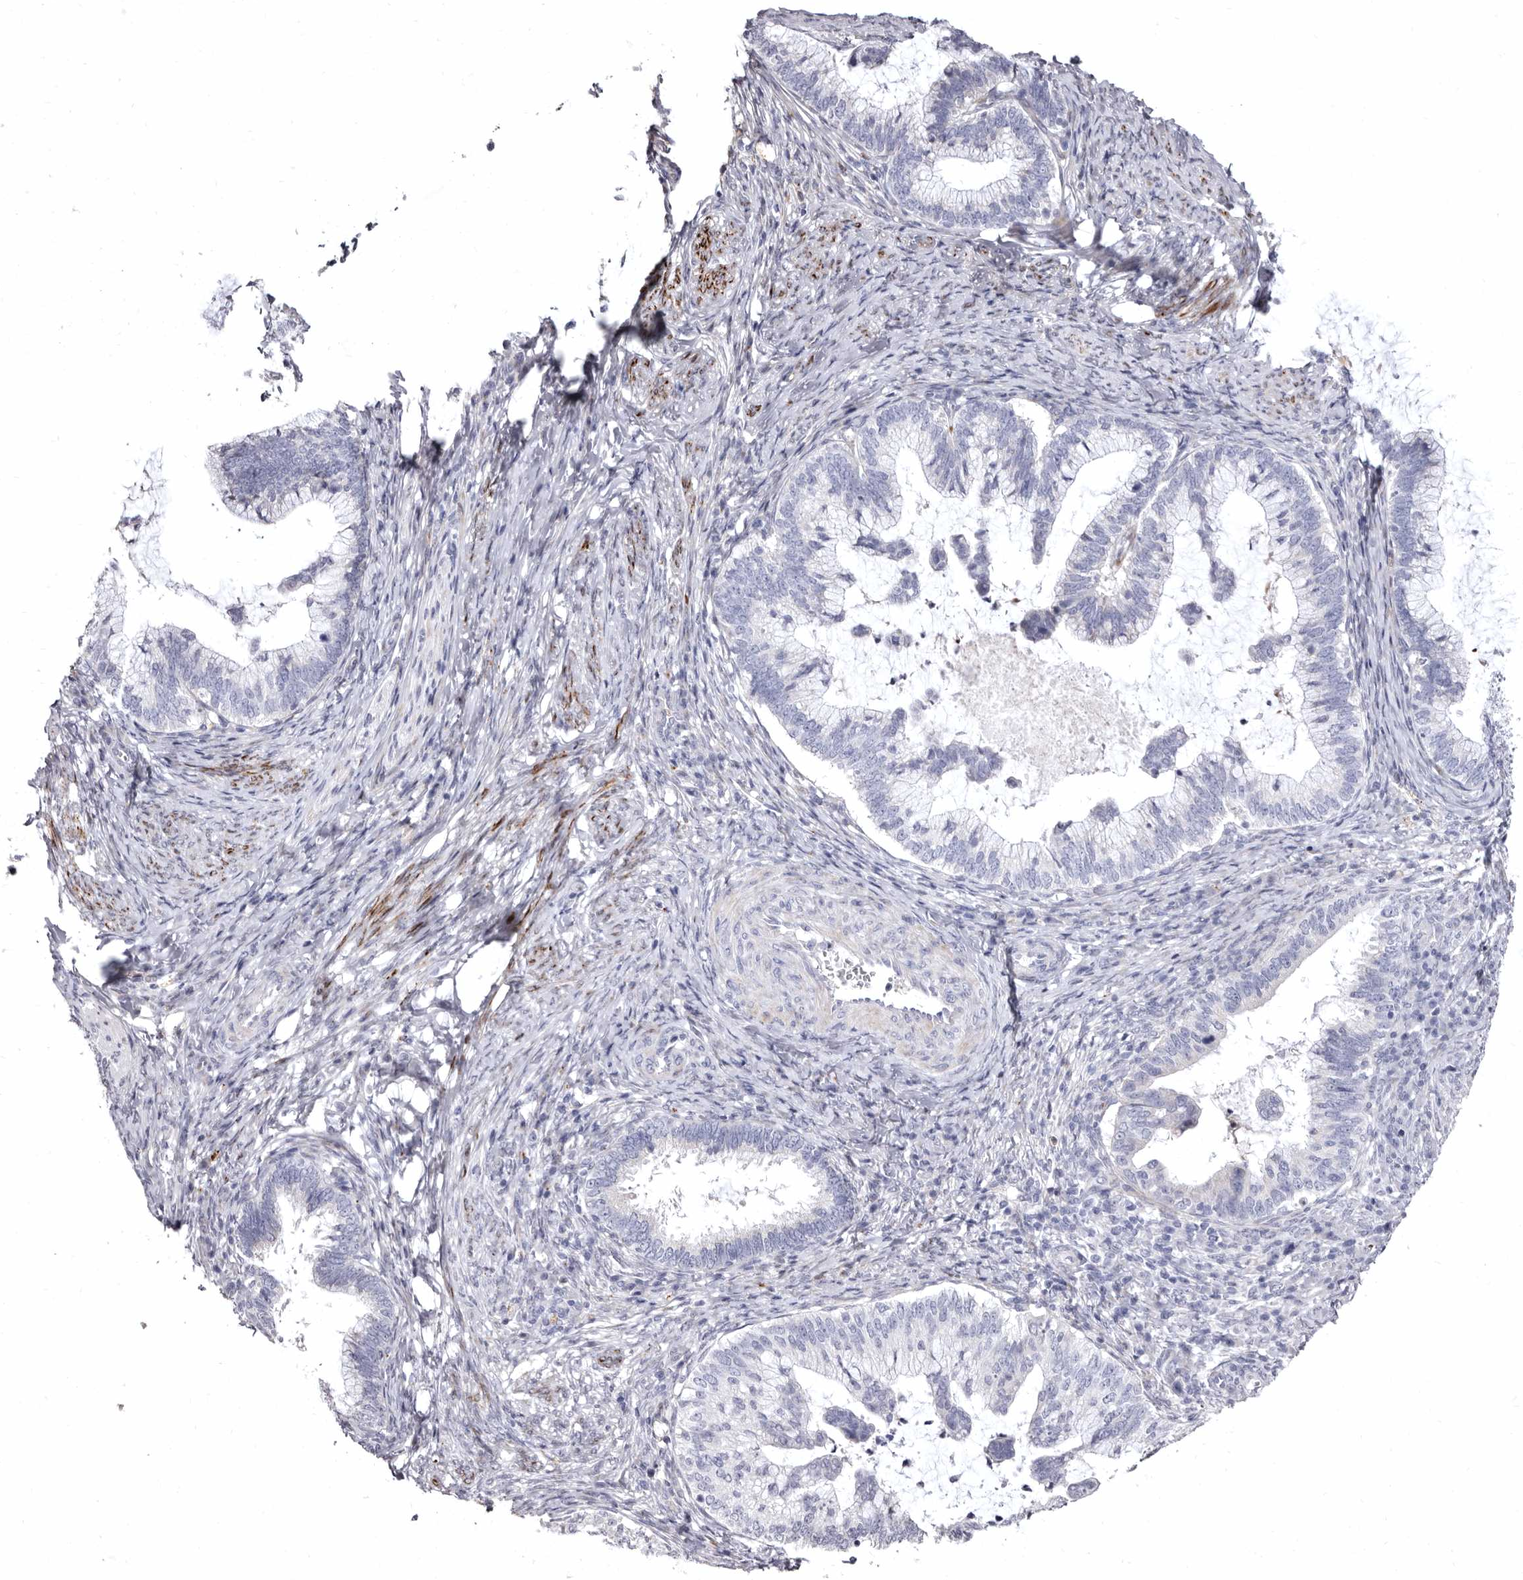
{"staining": {"intensity": "negative", "quantity": "none", "location": "none"}, "tissue": "cervical cancer", "cell_type": "Tumor cells", "image_type": "cancer", "snomed": [{"axis": "morphology", "description": "Adenocarcinoma, NOS"}, {"axis": "topography", "description": "Cervix"}], "caption": "Human cervical adenocarcinoma stained for a protein using immunohistochemistry (IHC) displays no staining in tumor cells.", "gene": "AIDA", "patient": {"sex": "female", "age": 36}}